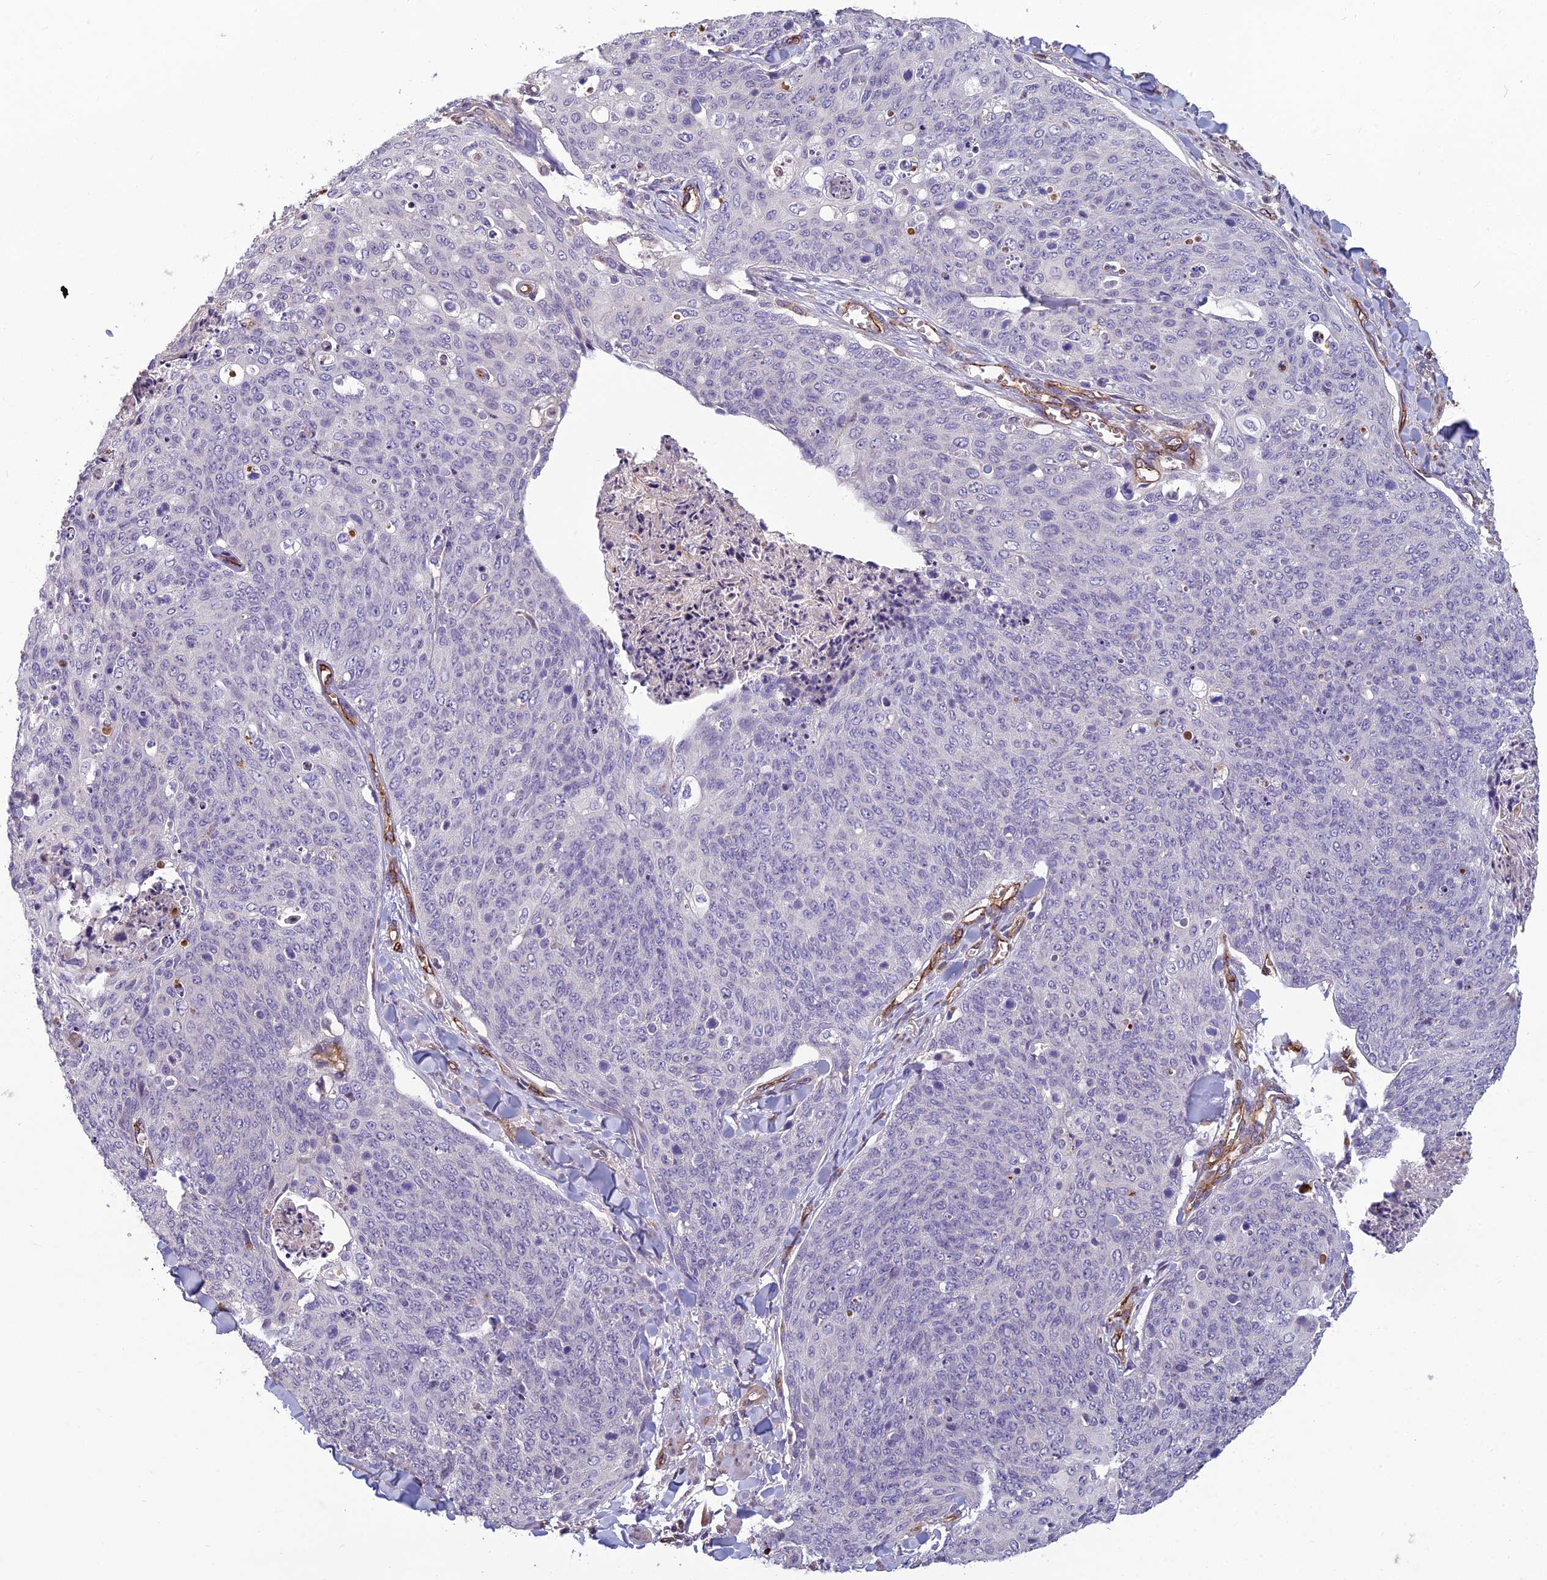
{"staining": {"intensity": "negative", "quantity": "none", "location": "none"}, "tissue": "skin cancer", "cell_type": "Tumor cells", "image_type": "cancer", "snomed": [{"axis": "morphology", "description": "Squamous cell carcinoma, NOS"}, {"axis": "topography", "description": "Skin"}, {"axis": "topography", "description": "Vulva"}], "caption": "Human squamous cell carcinoma (skin) stained for a protein using IHC reveals no expression in tumor cells.", "gene": "TSPAN15", "patient": {"sex": "female", "age": 85}}